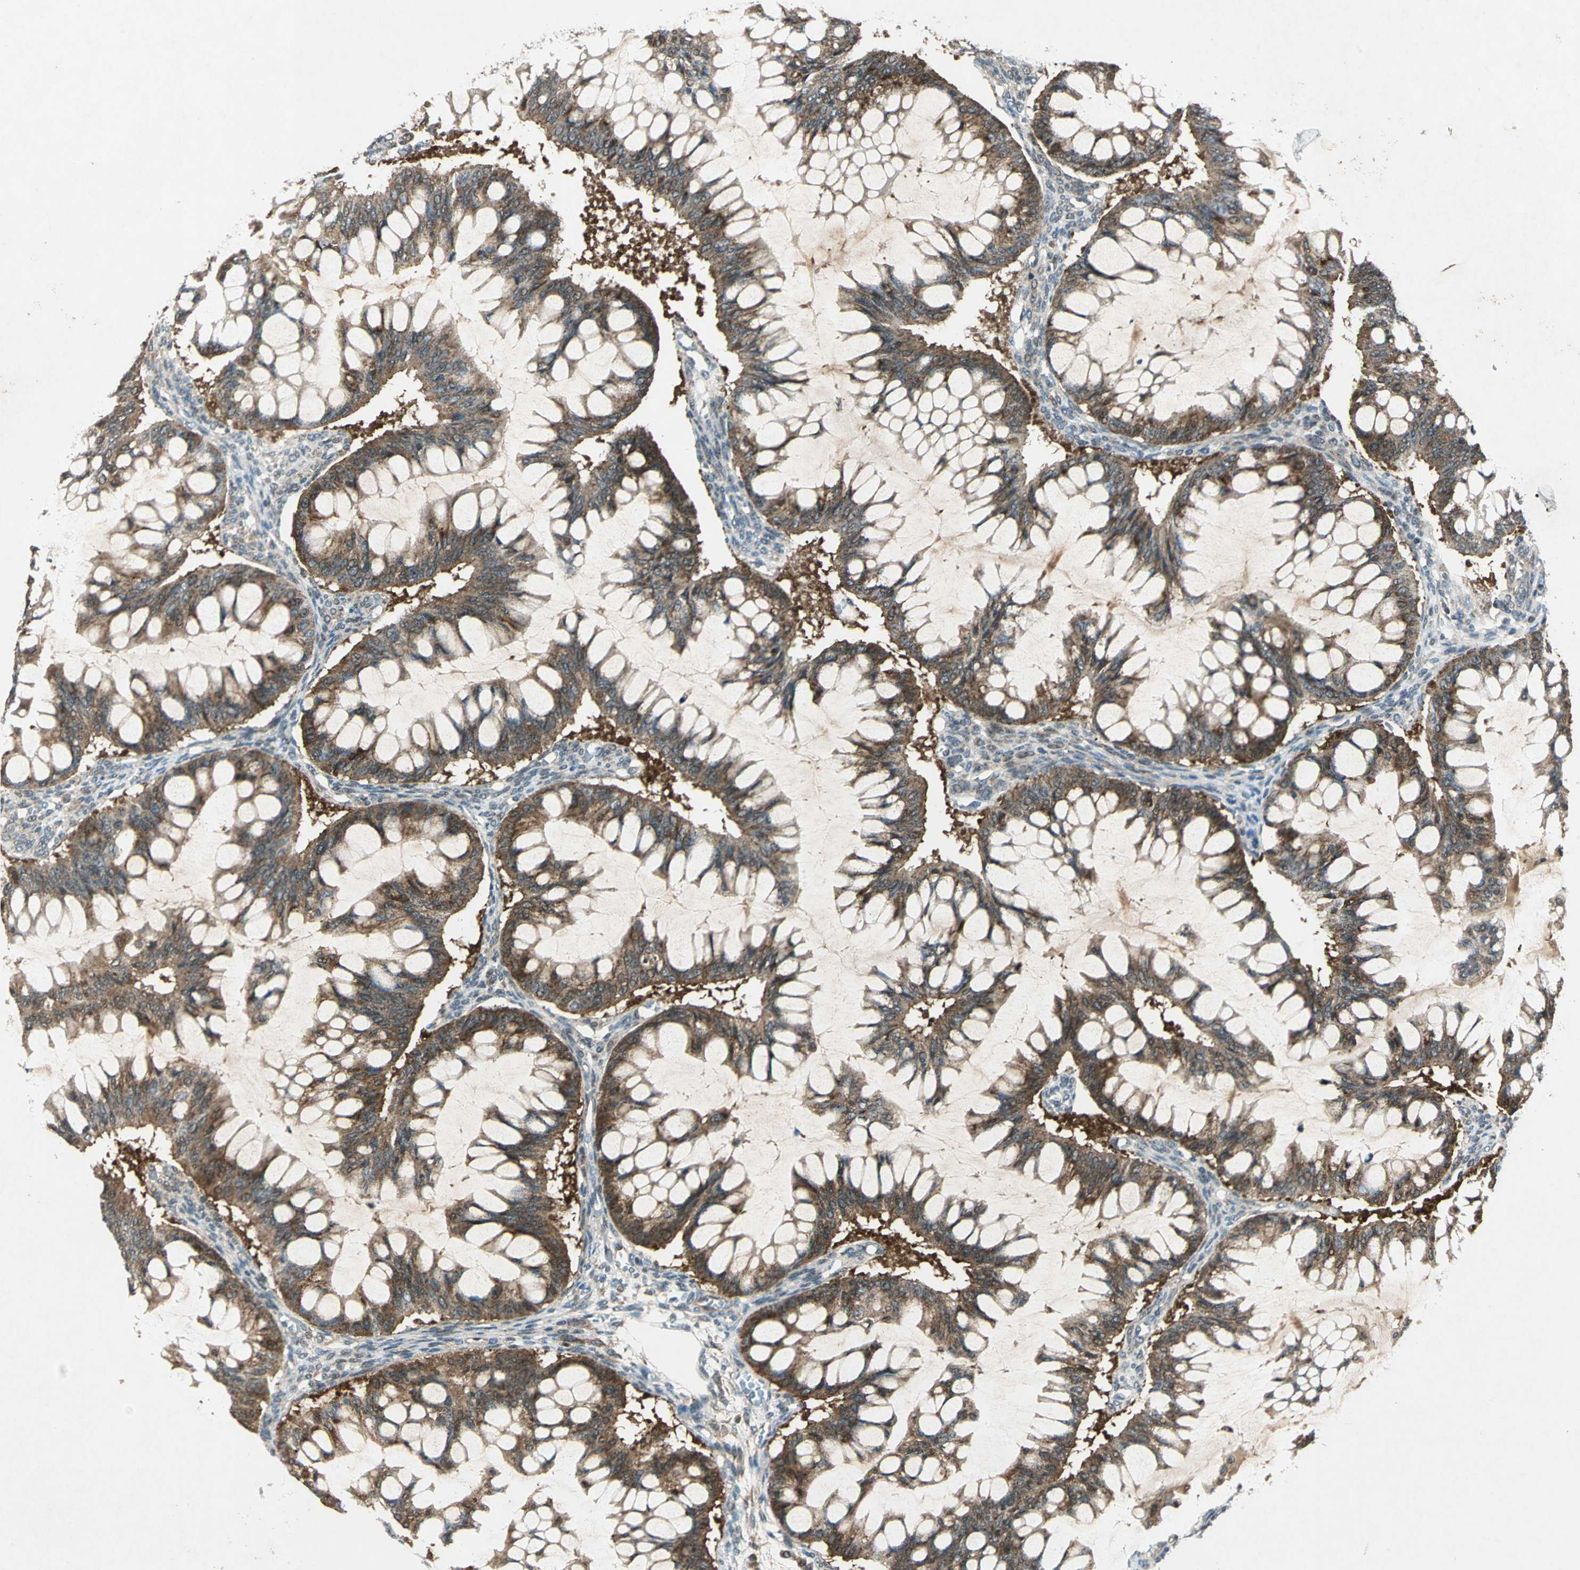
{"staining": {"intensity": "moderate", "quantity": ">75%", "location": "cytoplasmic/membranous"}, "tissue": "ovarian cancer", "cell_type": "Tumor cells", "image_type": "cancer", "snomed": [{"axis": "morphology", "description": "Cystadenocarcinoma, mucinous, NOS"}, {"axis": "topography", "description": "Ovary"}], "caption": "Mucinous cystadenocarcinoma (ovarian) stained with DAB (3,3'-diaminobenzidine) IHC shows medium levels of moderate cytoplasmic/membranous positivity in about >75% of tumor cells.", "gene": "AHSA1", "patient": {"sex": "female", "age": 73}}